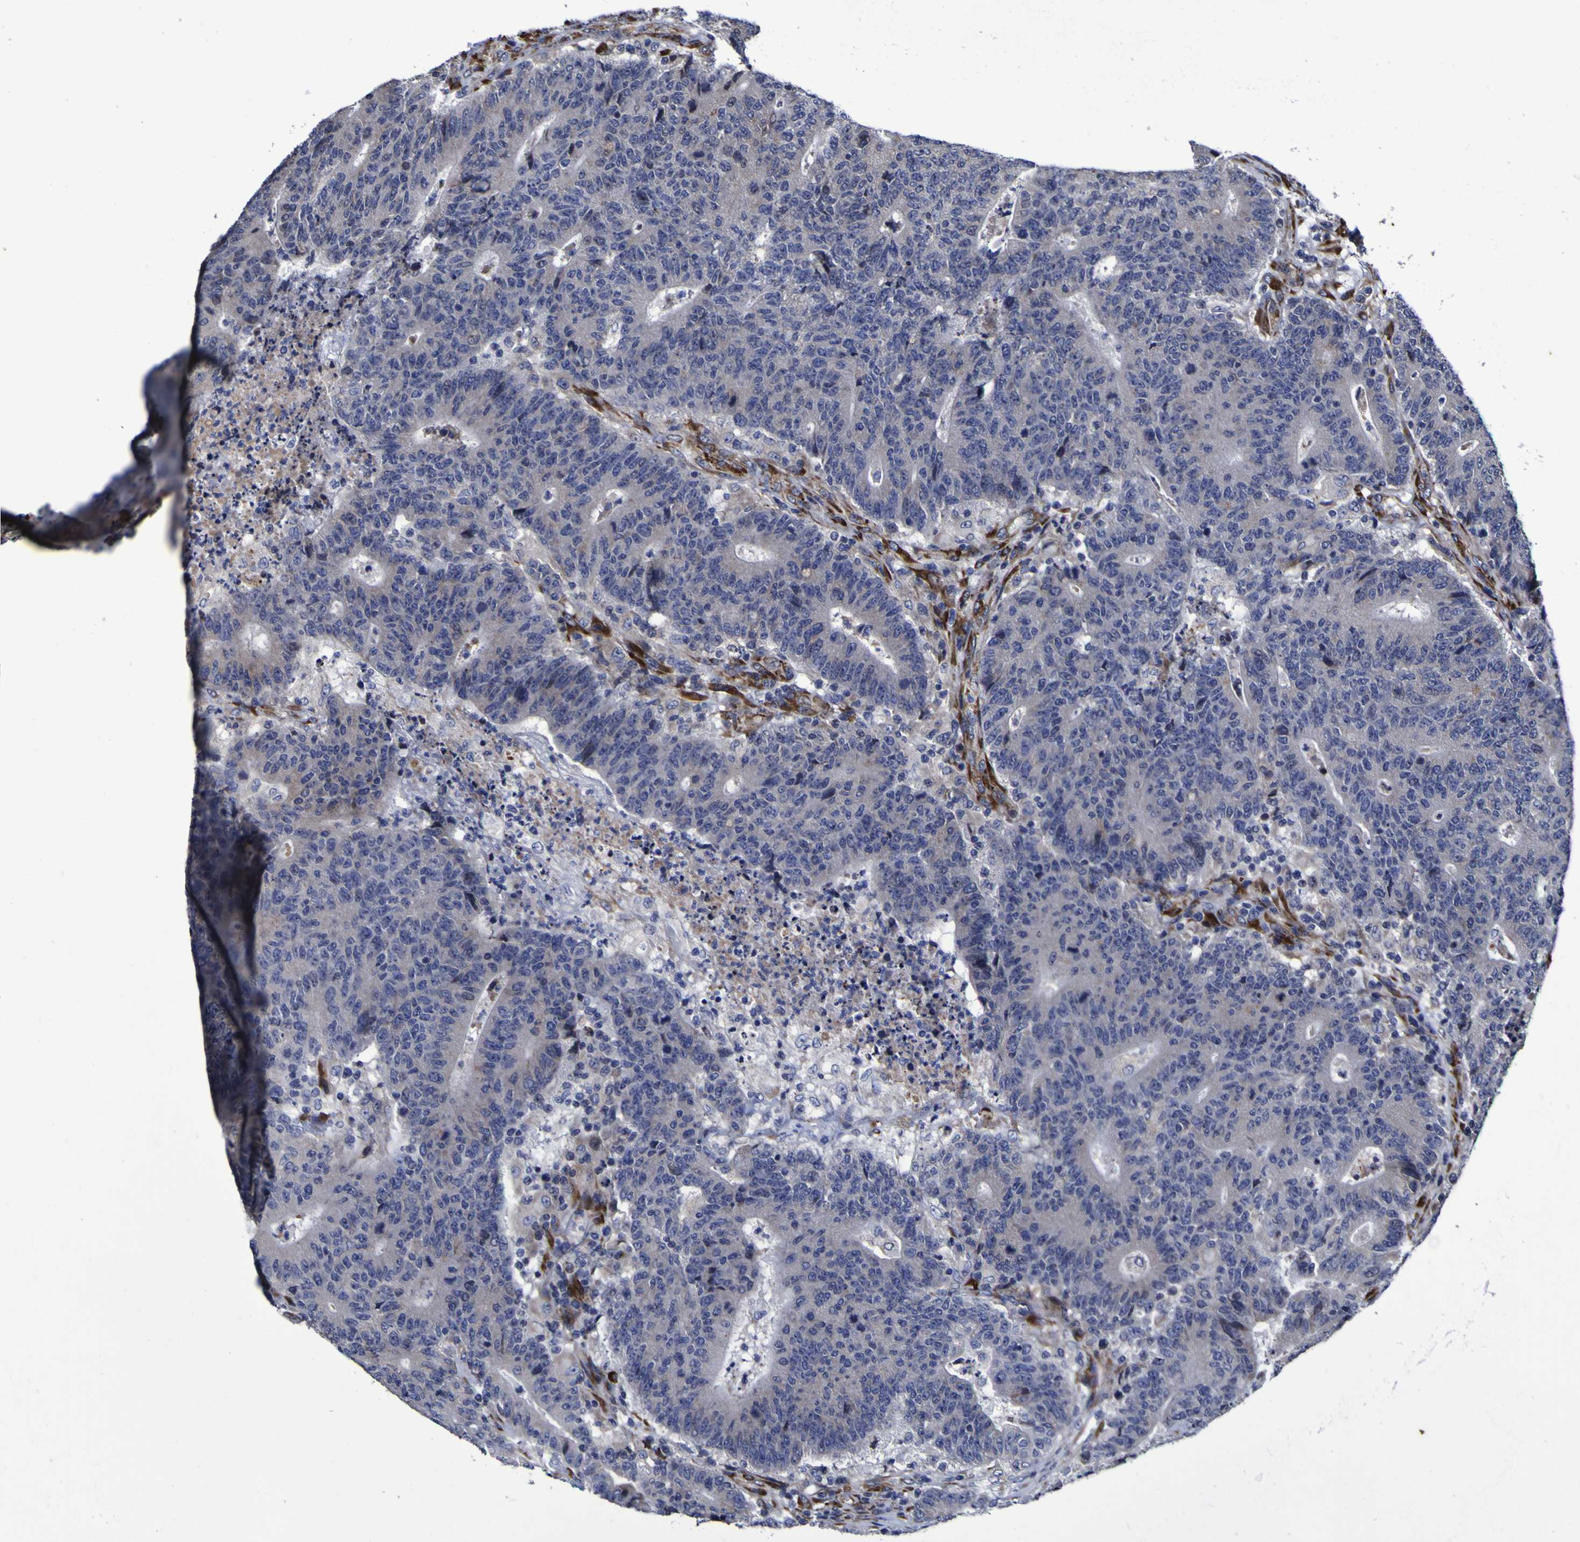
{"staining": {"intensity": "negative", "quantity": "none", "location": "none"}, "tissue": "colorectal cancer", "cell_type": "Tumor cells", "image_type": "cancer", "snomed": [{"axis": "morphology", "description": "Normal tissue, NOS"}, {"axis": "morphology", "description": "Adenocarcinoma, NOS"}, {"axis": "topography", "description": "Colon"}], "caption": "IHC histopathology image of colorectal cancer stained for a protein (brown), which demonstrates no expression in tumor cells.", "gene": "P3H1", "patient": {"sex": "female", "age": 75}}